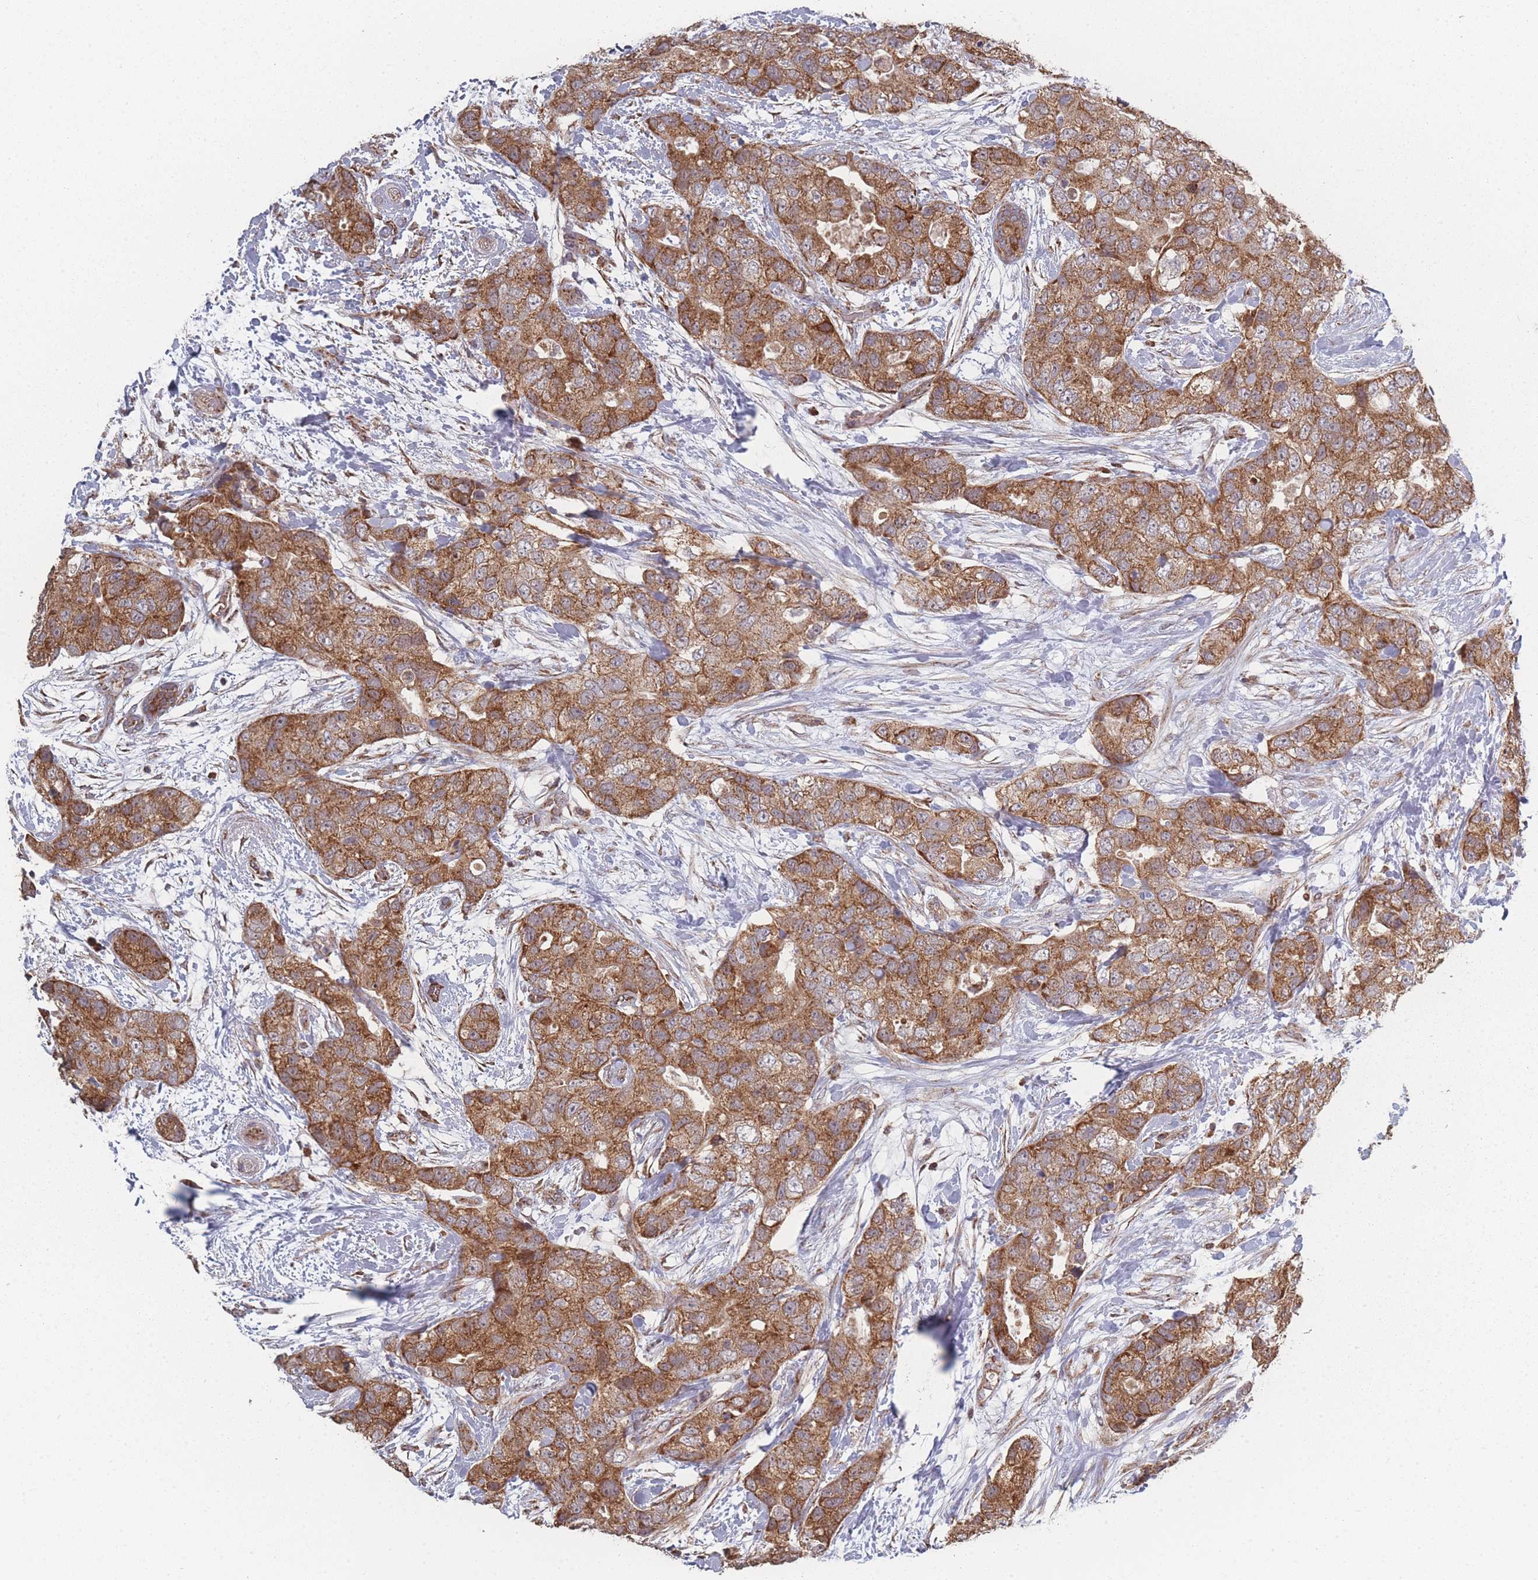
{"staining": {"intensity": "moderate", "quantity": ">75%", "location": "cytoplasmic/membranous"}, "tissue": "breast cancer", "cell_type": "Tumor cells", "image_type": "cancer", "snomed": [{"axis": "morphology", "description": "Duct carcinoma"}, {"axis": "topography", "description": "Breast"}], "caption": "The immunohistochemical stain labels moderate cytoplasmic/membranous staining in tumor cells of breast cancer tissue.", "gene": "PSMB3", "patient": {"sex": "female", "age": 62}}